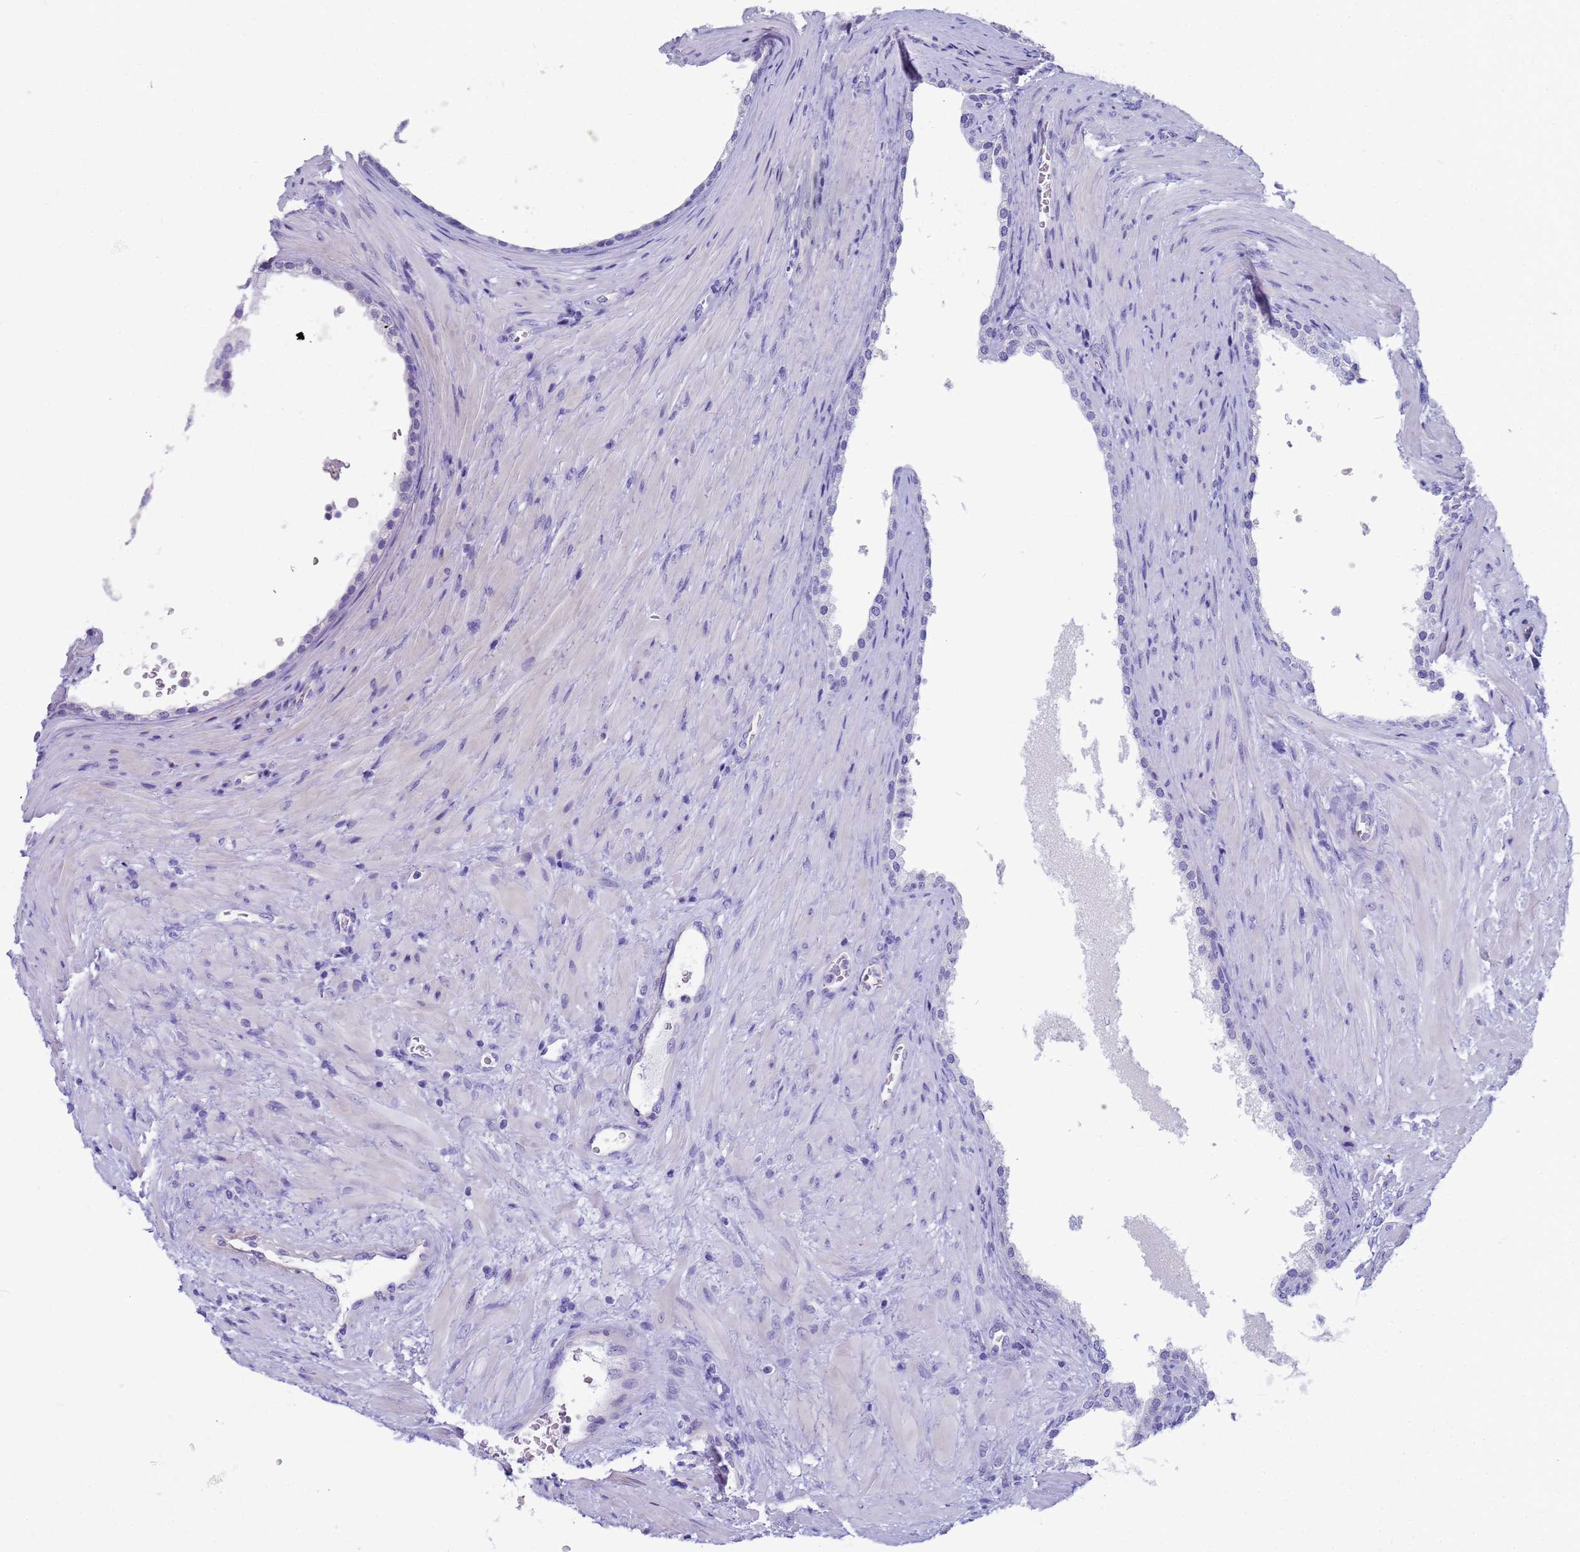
{"staining": {"intensity": "negative", "quantity": "none", "location": "none"}, "tissue": "prostate", "cell_type": "Glandular cells", "image_type": "normal", "snomed": [{"axis": "morphology", "description": "Normal tissue, NOS"}, {"axis": "topography", "description": "Prostate"}], "caption": "This is a image of immunohistochemistry staining of benign prostate, which shows no expression in glandular cells. (Stains: DAB (3,3'-diaminobenzidine) immunohistochemistry with hematoxylin counter stain, Microscopy: brightfield microscopy at high magnification).", "gene": "RNASE2", "patient": {"sex": "male", "age": 76}}